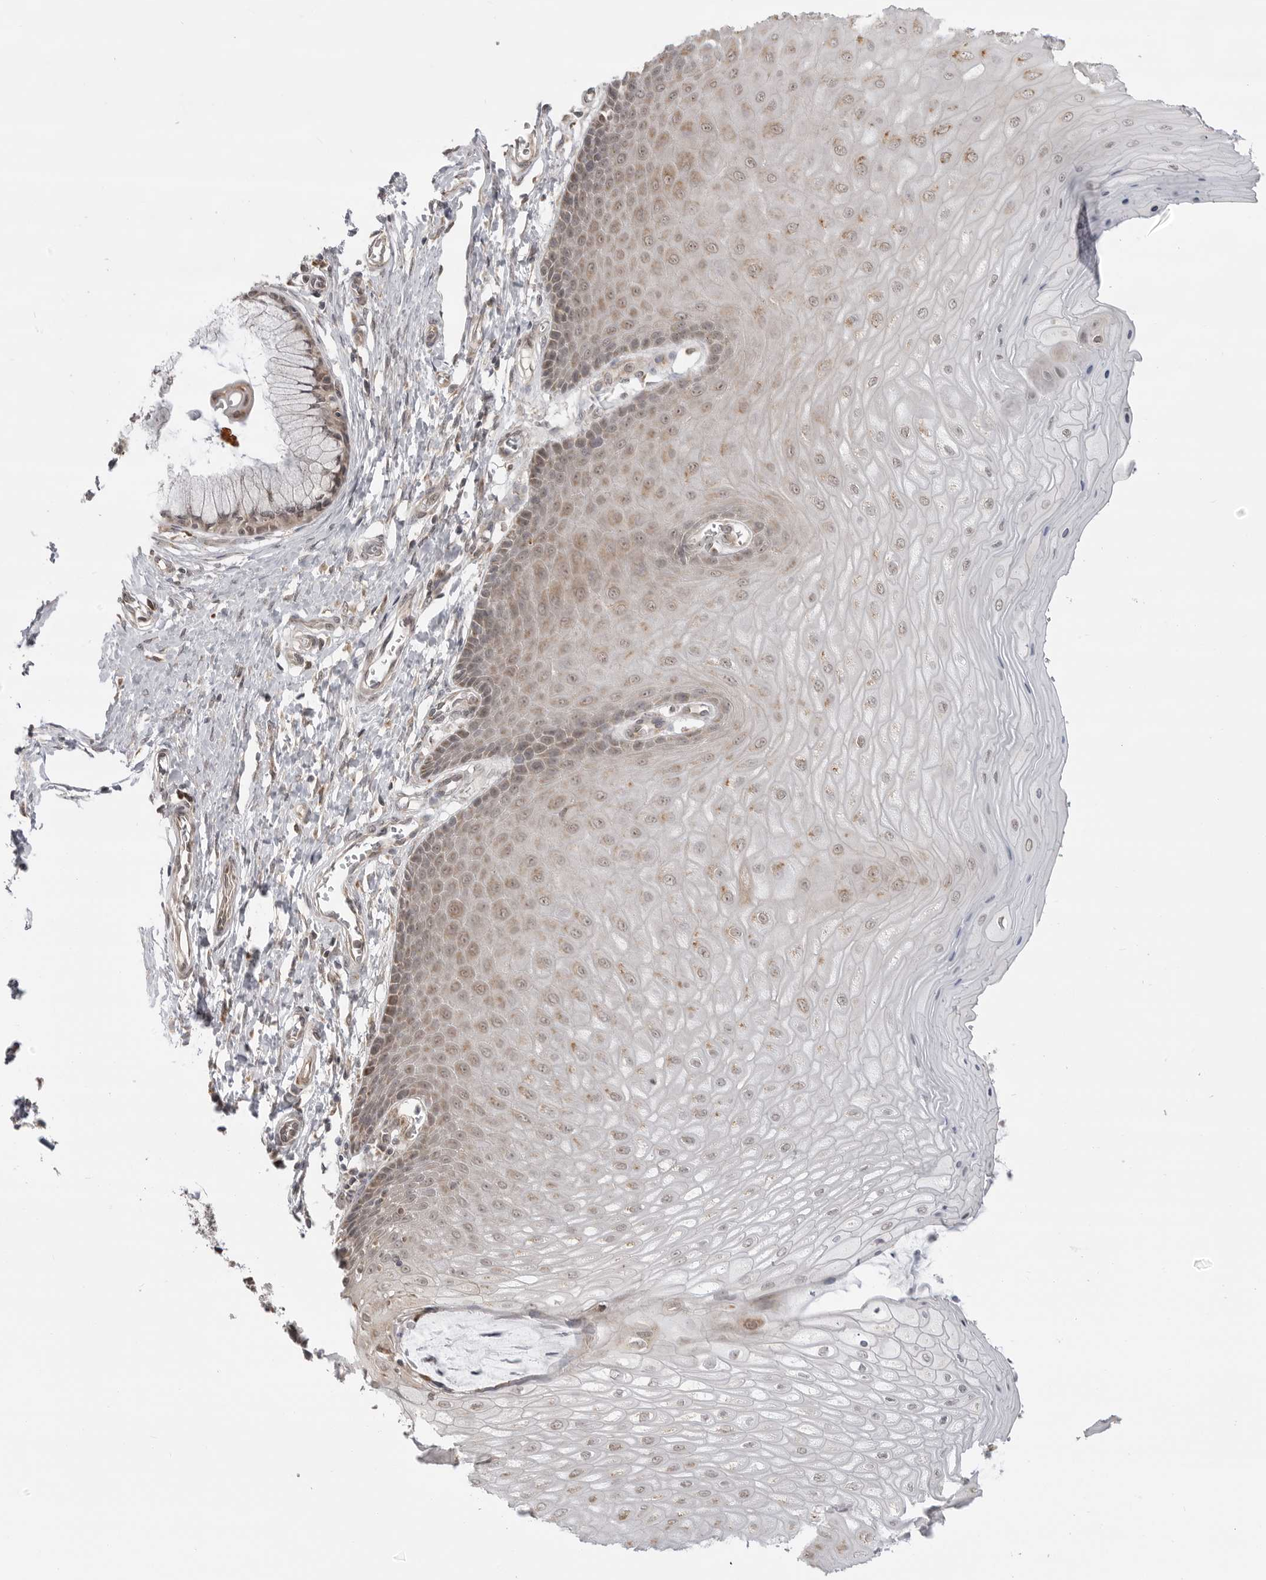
{"staining": {"intensity": "moderate", "quantity": "25%-75%", "location": "cytoplasmic/membranous"}, "tissue": "cervix", "cell_type": "Glandular cells", "image_type": "normal", "snomed": [{"axis": "morphology", "description": "Normal tissue, NOS"}, {"axis": "topography", "description": "Cervix"}], "caption": "A medium amount of moderate cytoplasmic/membranous staining is identified in approximately 25%-75% of glandular cells in benign cervix.", "gene": "KALRN", "patient": {"sex": "female", "age": 55}}